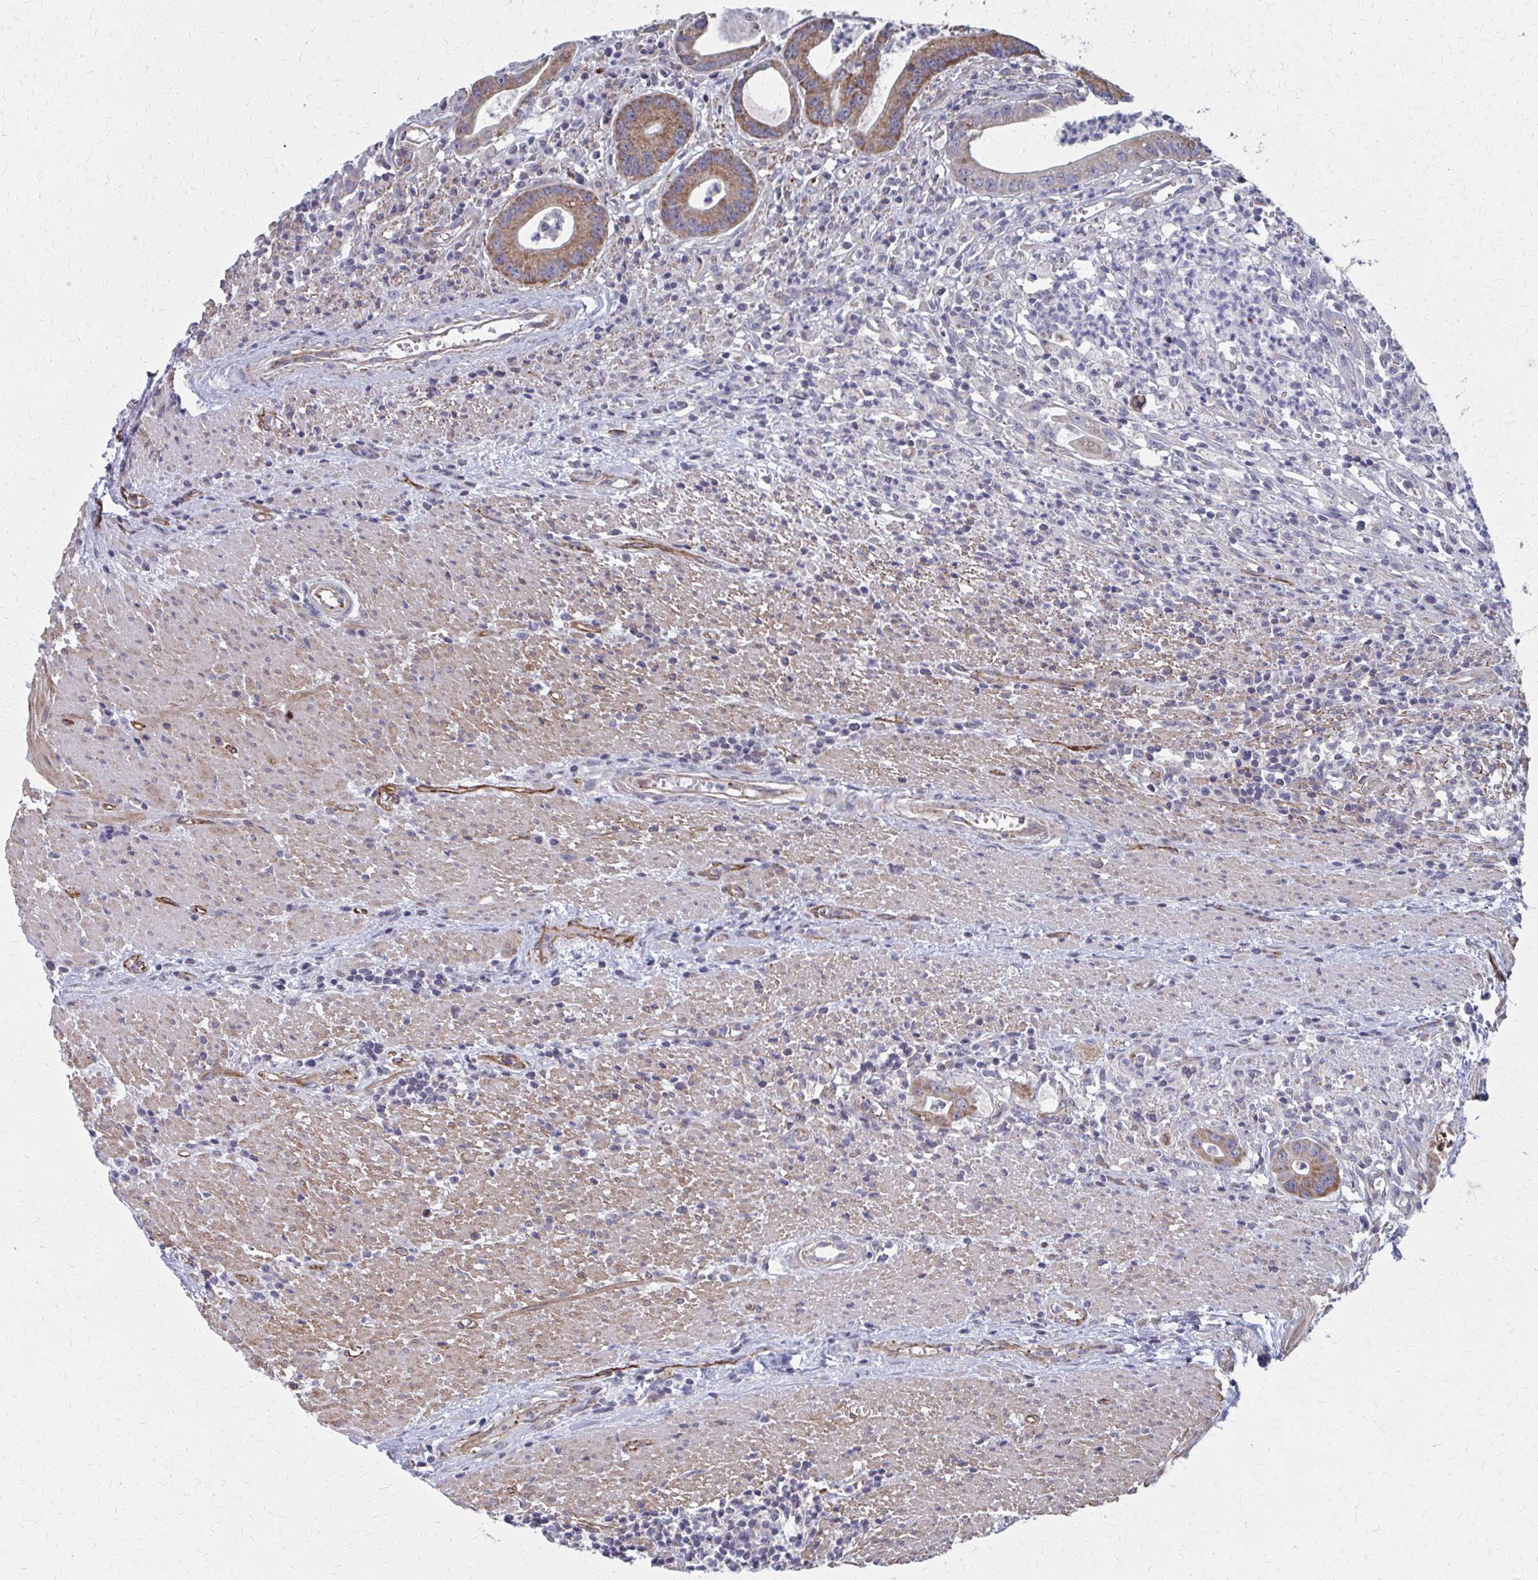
{"staining": {"intensity": "moderate", "quantity": ">75%", "location": "cytoplasmic/membranous"}, "tissue": "colorectal cancer", "cell_type": "Tumor cells", "image_type": "cancer", "snomed": [{"axis": "morphology", "description": "Adenocarcinoma, NOS"}, {"axis": "topography", "description": "Rectum"}], "caption": "The photomicrograph displays immunohistochemical staining of colorectal cancer (adenocarcinoma). There is moderate cytoplasmic/membranous positivity is seen in about >75% of tumor cells. The staining is performed using DAB brown chromogen to label protein expression. The nuclei are counter-stained blue using hematoxylin.", "gene": "FAHD1", "patient": {"sex": "female", "age": 81}}